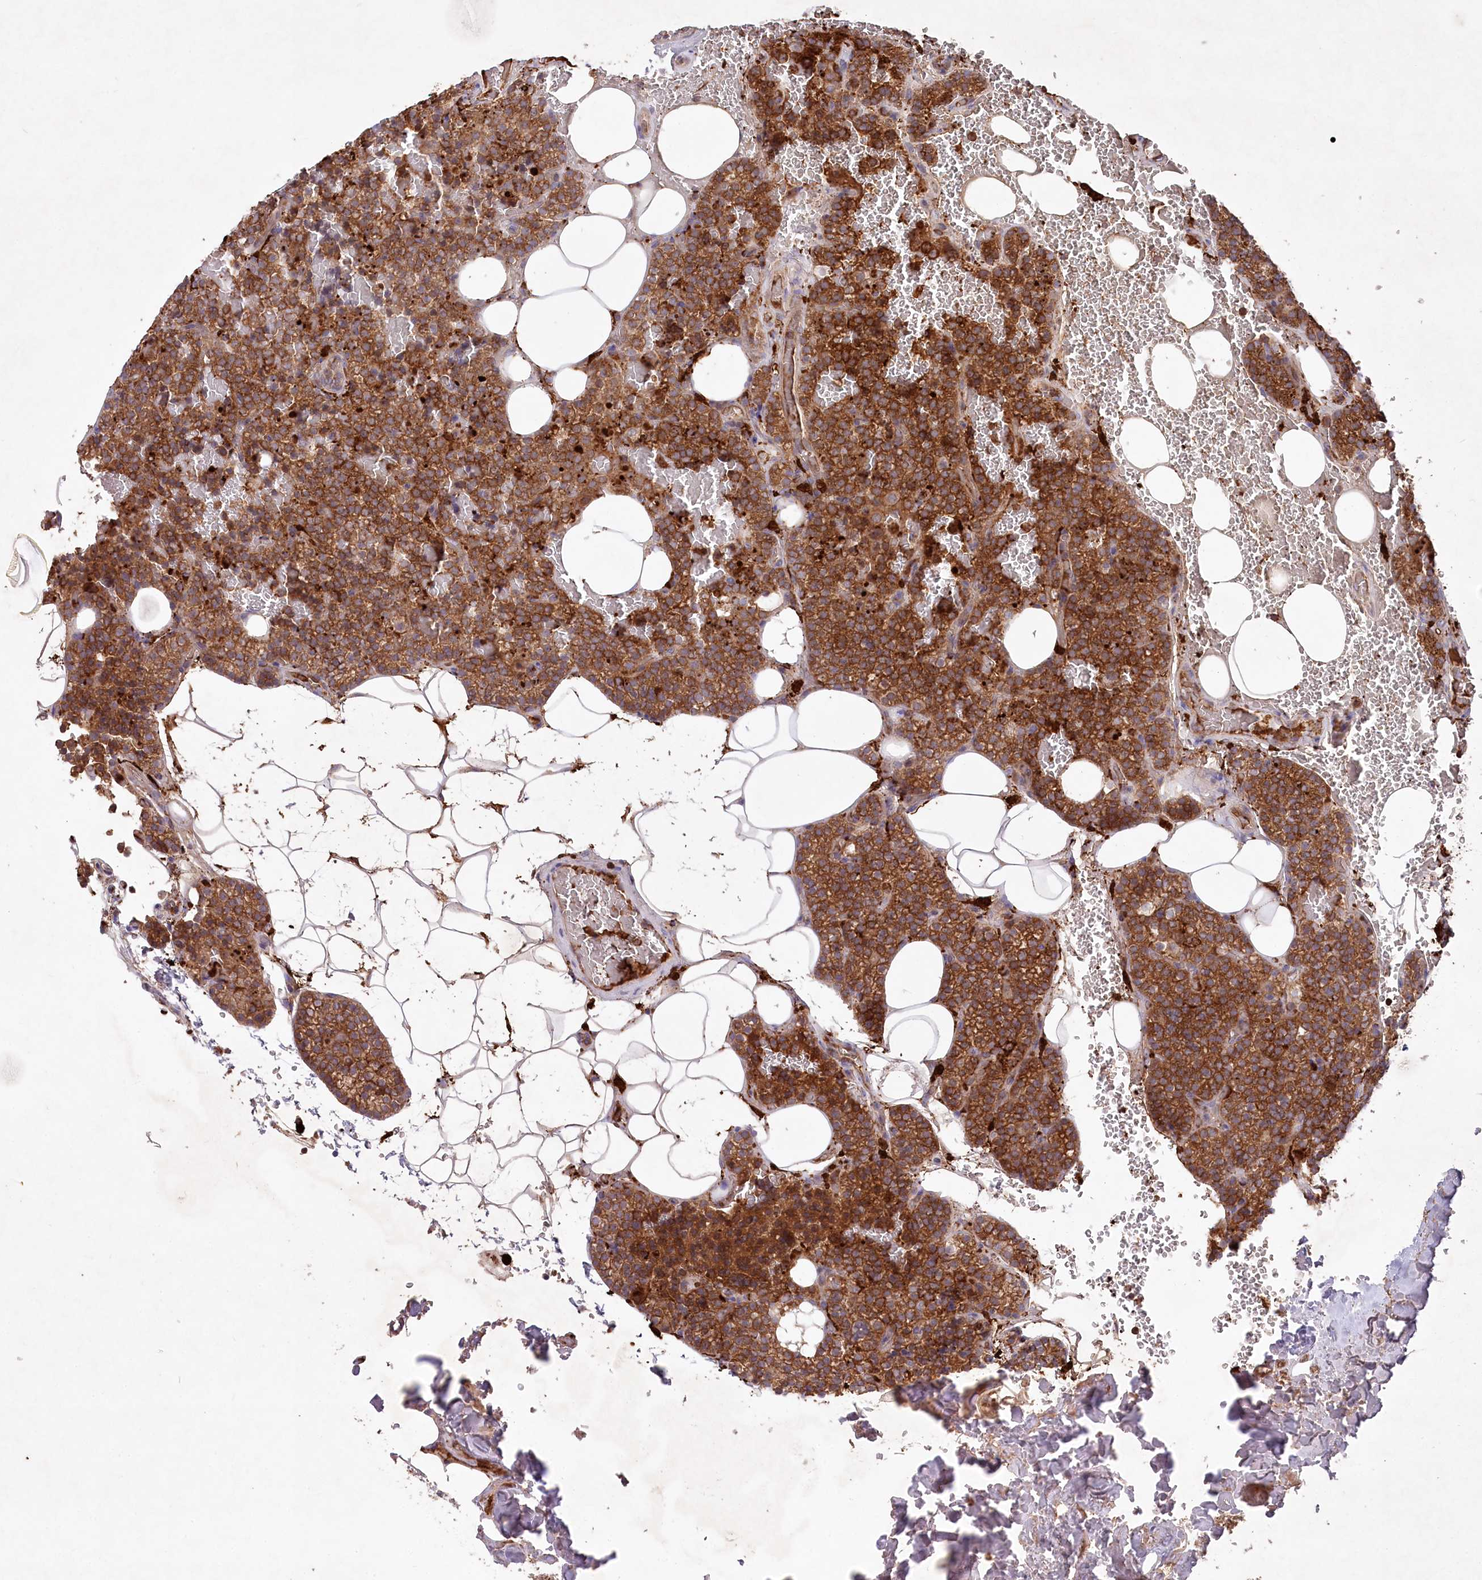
{"staining": {"intensity": "strong", "quantity": ">75%", "location": "cytoplasmic/membranous"}, "tissue": "parathyroid gland", "cell_type": "Glandular cells", "image_type": "normal", "snomed": [{"axis": "morphology", "description": "Normal tissue, NOS"}, {"axis": "topography", "description": "Parathyroid gland"}], "caption": "A high-resolution micrograph shows immunohistochemistry (IHC) staining of benign parathyroid gland, which displays strong cytoplasmic/membranous positivity in about >75% of glandular cells. (Brightfield microscopy of DAB IHC at high magnification).", "gene": "PPP1R21", "patient": {"sex": "male", "age": 50}}